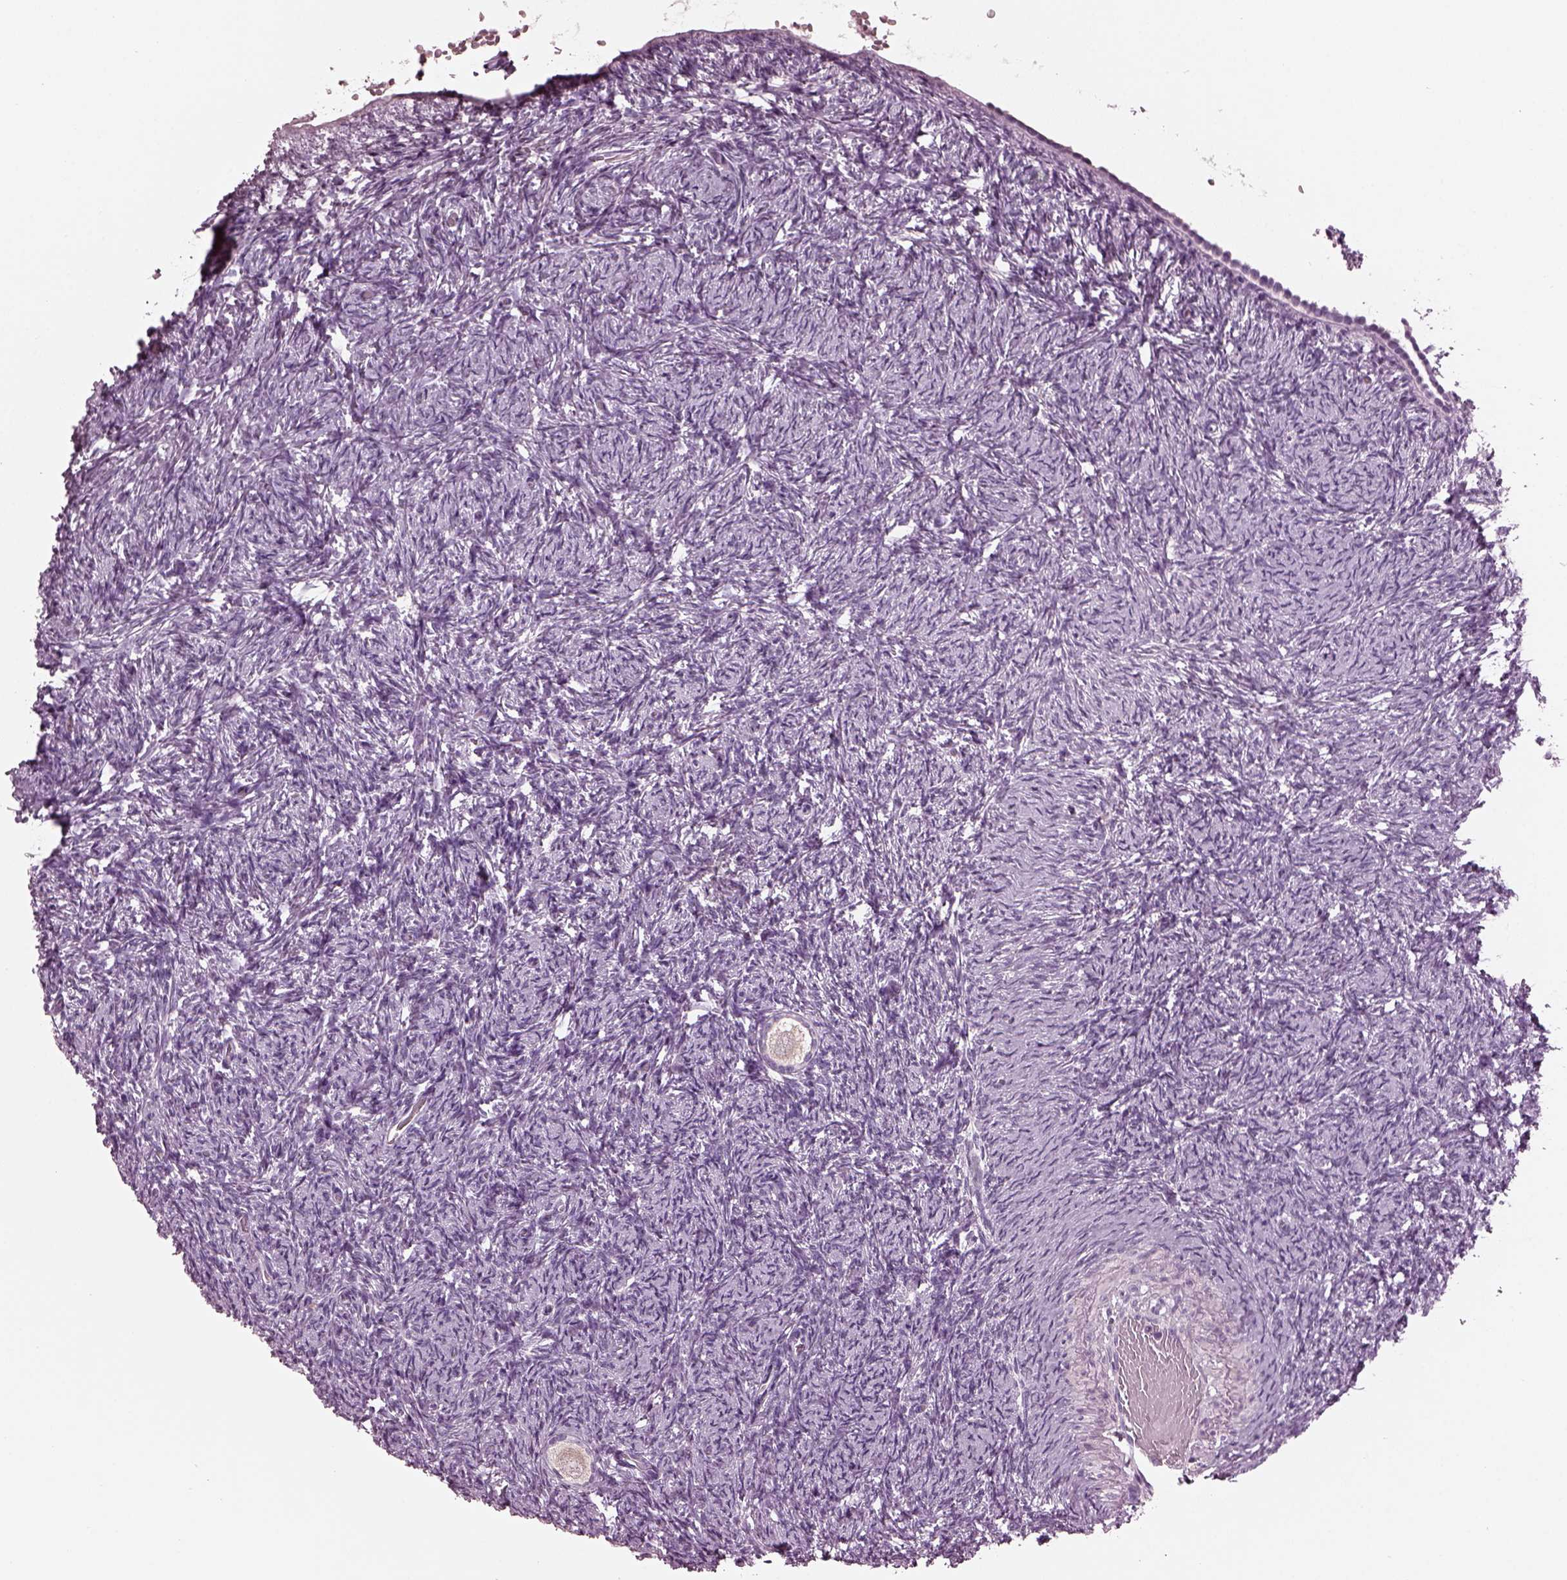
{"staining": {"intensity": "negative", "quantity": "none", "location": "none"}, "tissue": "ovary", "cell_type": "Follicle cells", "image_type": "normal", "snomed": [{"axis": "morphology", "description": "Normal tissue, NOS"}, {"axis": "topography", "description": "Ovary"}], "caption": "IHC micrograph of normal ovary: ovary stained with DAB (3,3'-diaminobenzidine) demonstrates no significant protein expression in follicle cells.", "gene": "SLAMF8", "patient": {"sex": "female", "age": 39}}